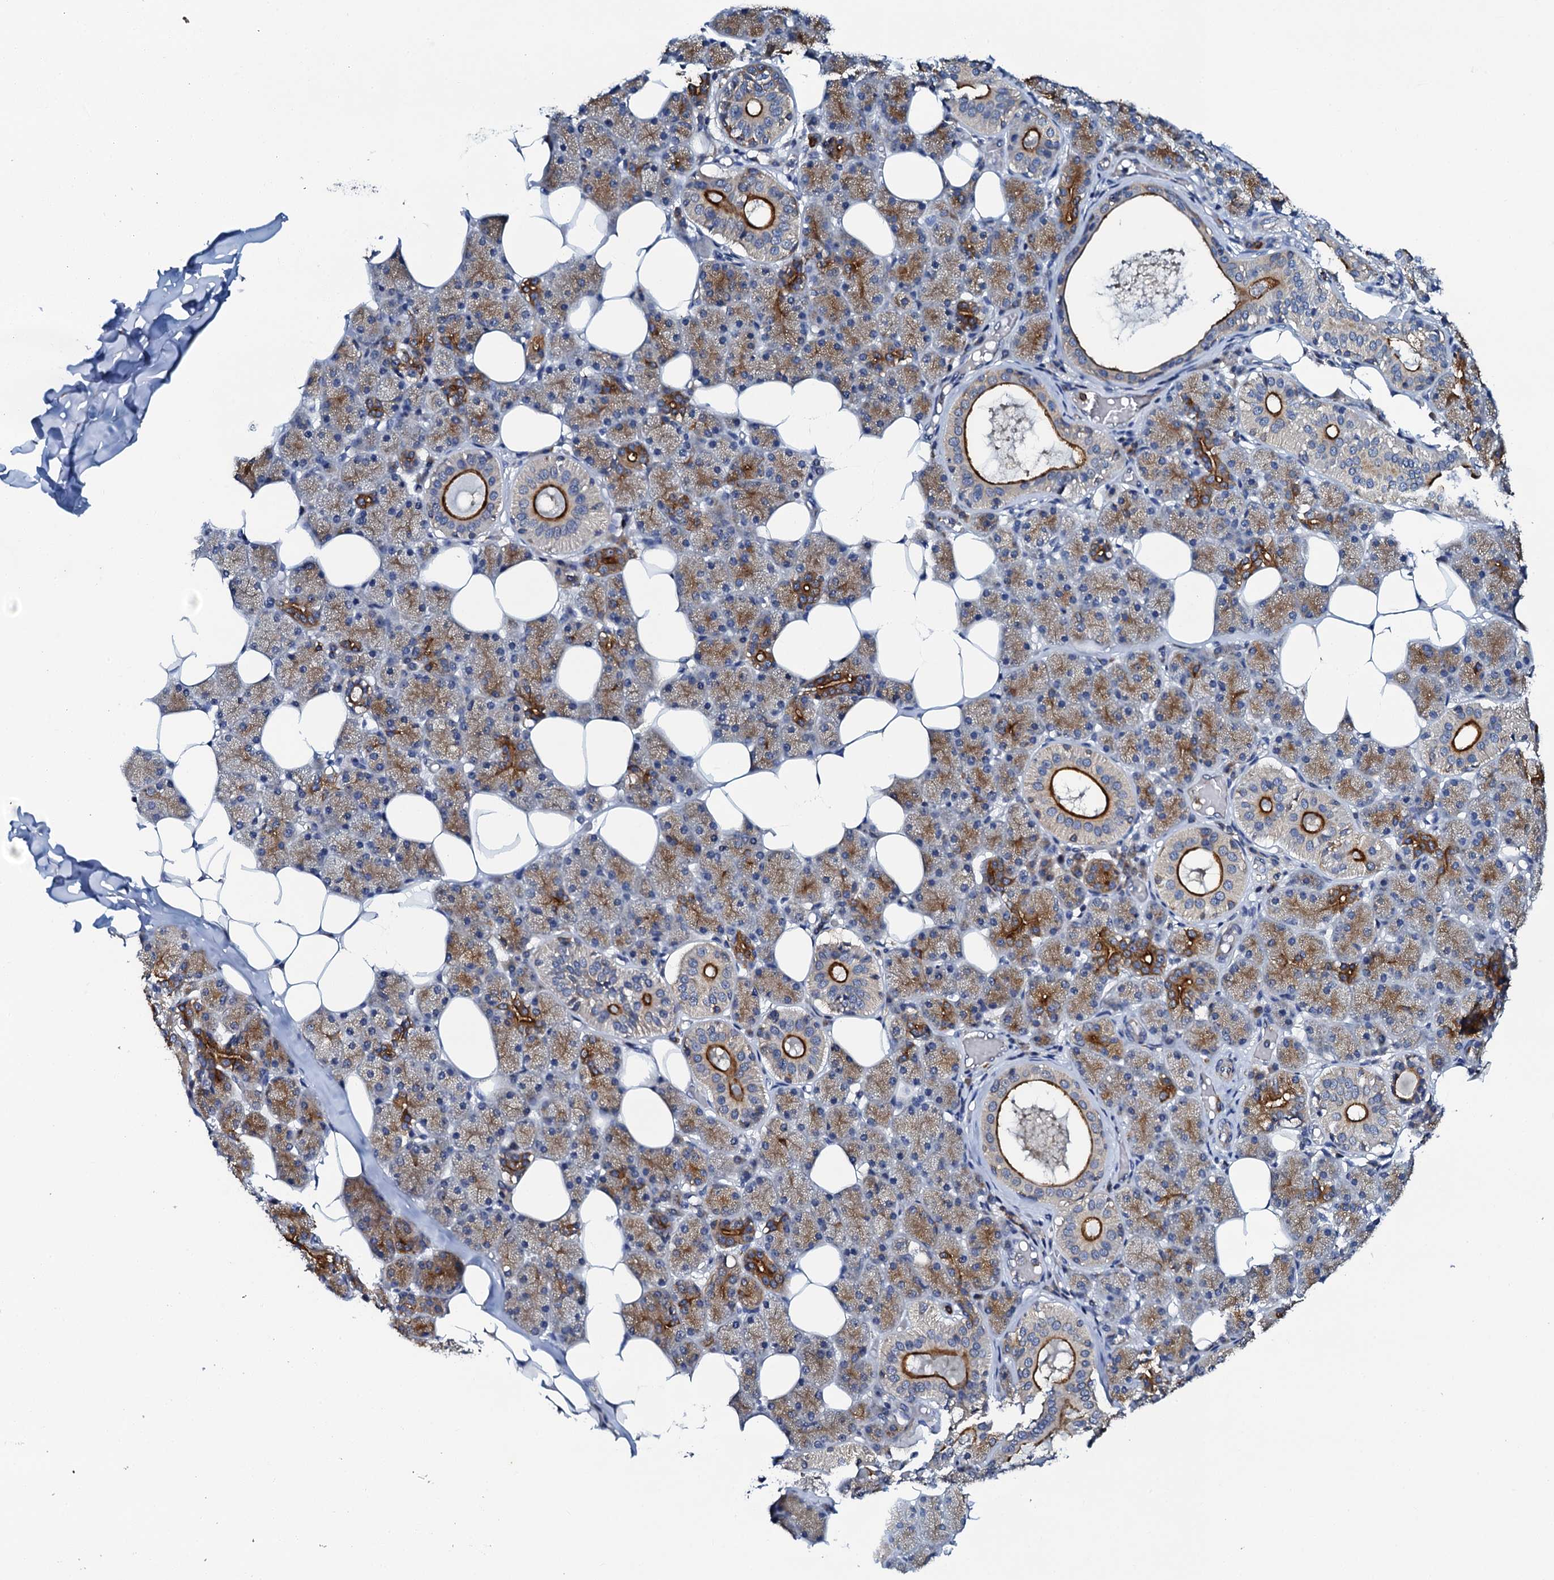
{"staining": {"intensity": "strong", "quantity": "25%-75%", "location": "cytoplasmic/membranous"}, "tissue": "salivary gland", "cell_type": "Glandular cells", "image_type": "normal", "snomed": [{"axis": "morphology", "description": "Normal tissue, NOS"}, {"axis": "topography", "description": "Salivary gland"}], "caption": "Salivary gland stained for a protein reveals strong cytoplasmic/membranous positivity in glandular cells. (DAB IHC, brown staining for protein, blue staining for nuclei).", "gene": "VAMP8", "patient": {"sex": "female", "age": 33}}